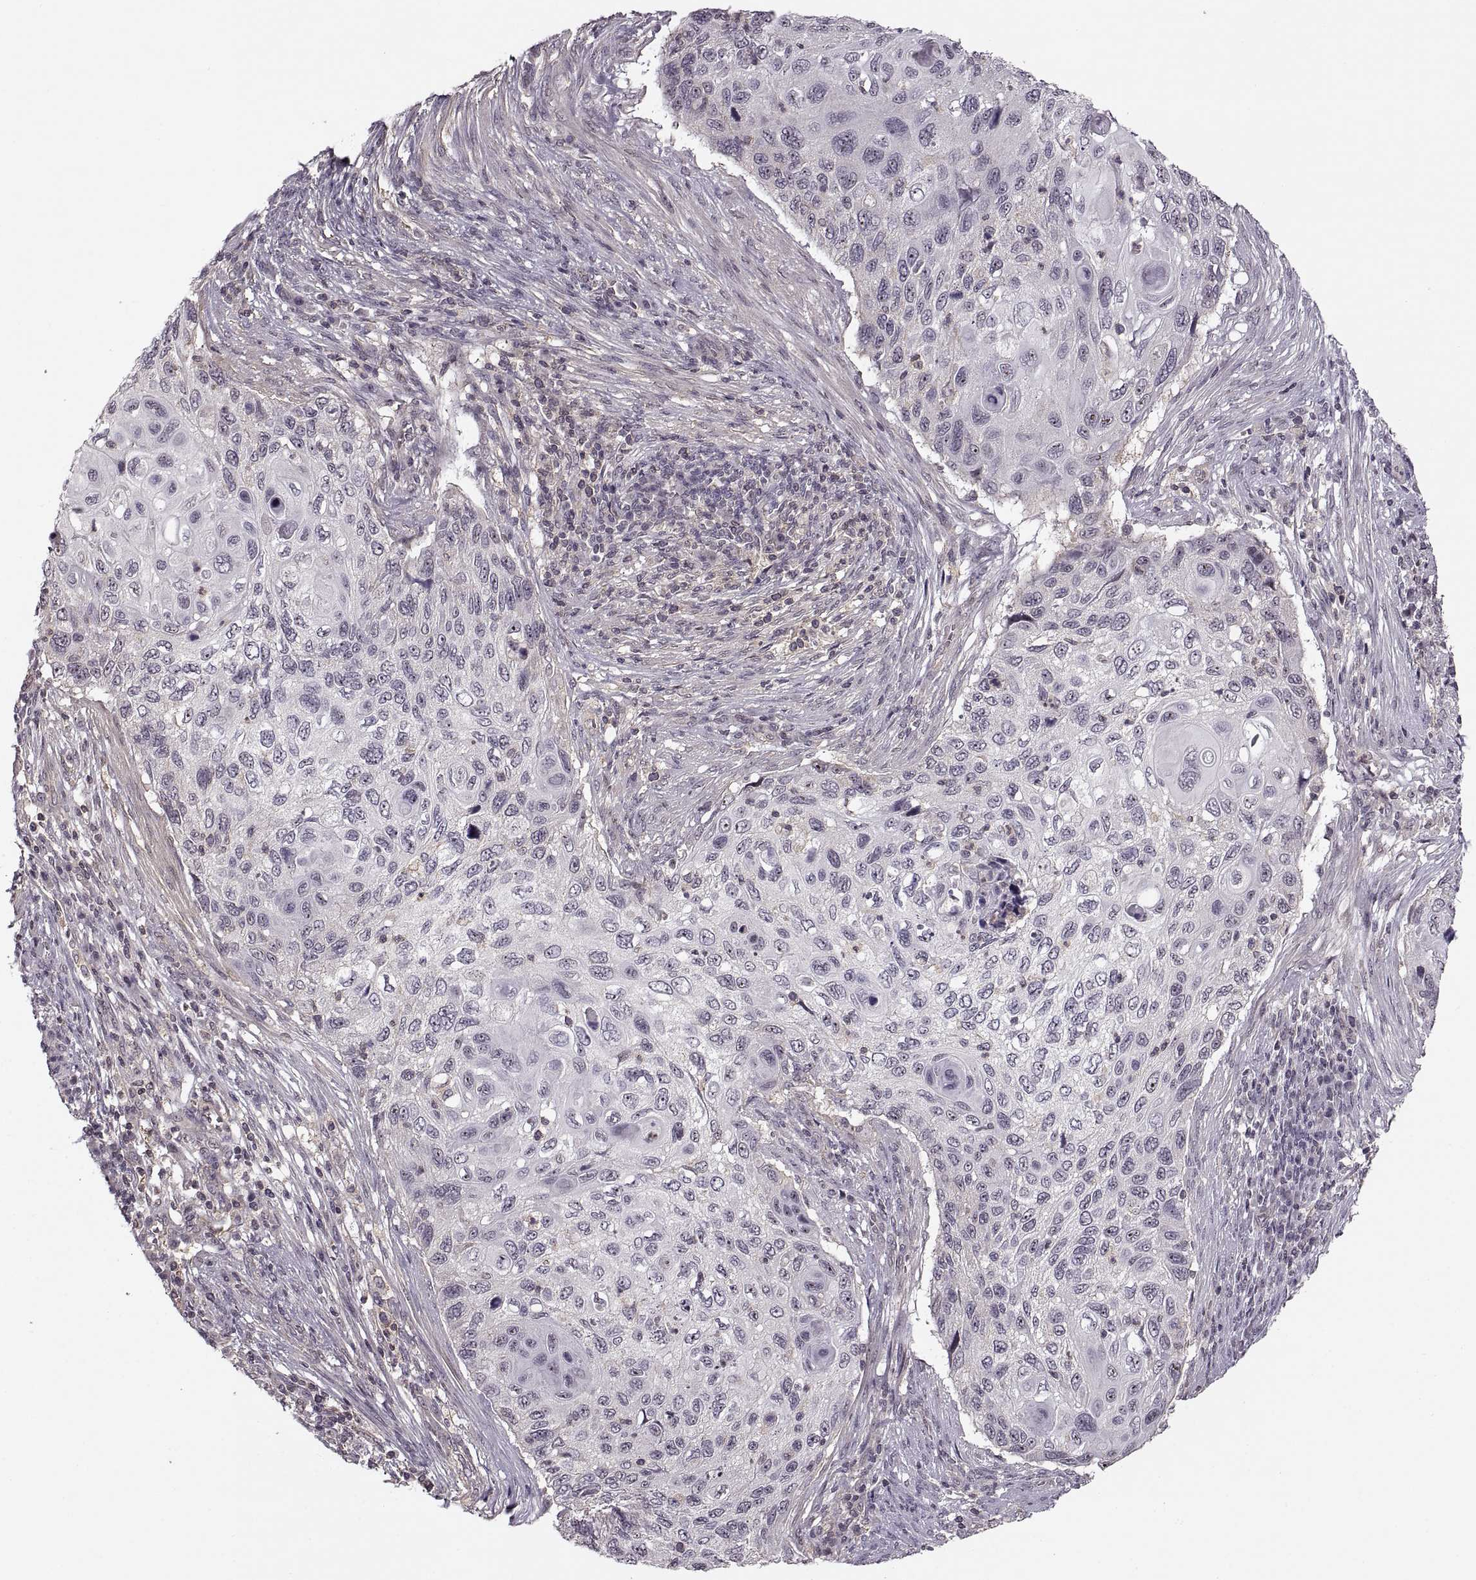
{"staining": {"intensity": "negative", "quantity": "none", "location": "none"}, "tissue": "cervical cancer", "cell_type": "Tumor cells", "image_type": "cancer", "snomed": [{"axis": "morphology", "description": "Squamous cell carcinoma, NOS"}, {"axis": "topography", "description": "Cervix"}], "caption": "Immunohistochemistry of human cervical cancer reveals no staining in tumor cells.", "gene": "LUZP2", "patient": {"sex": "female", "age": 70}}